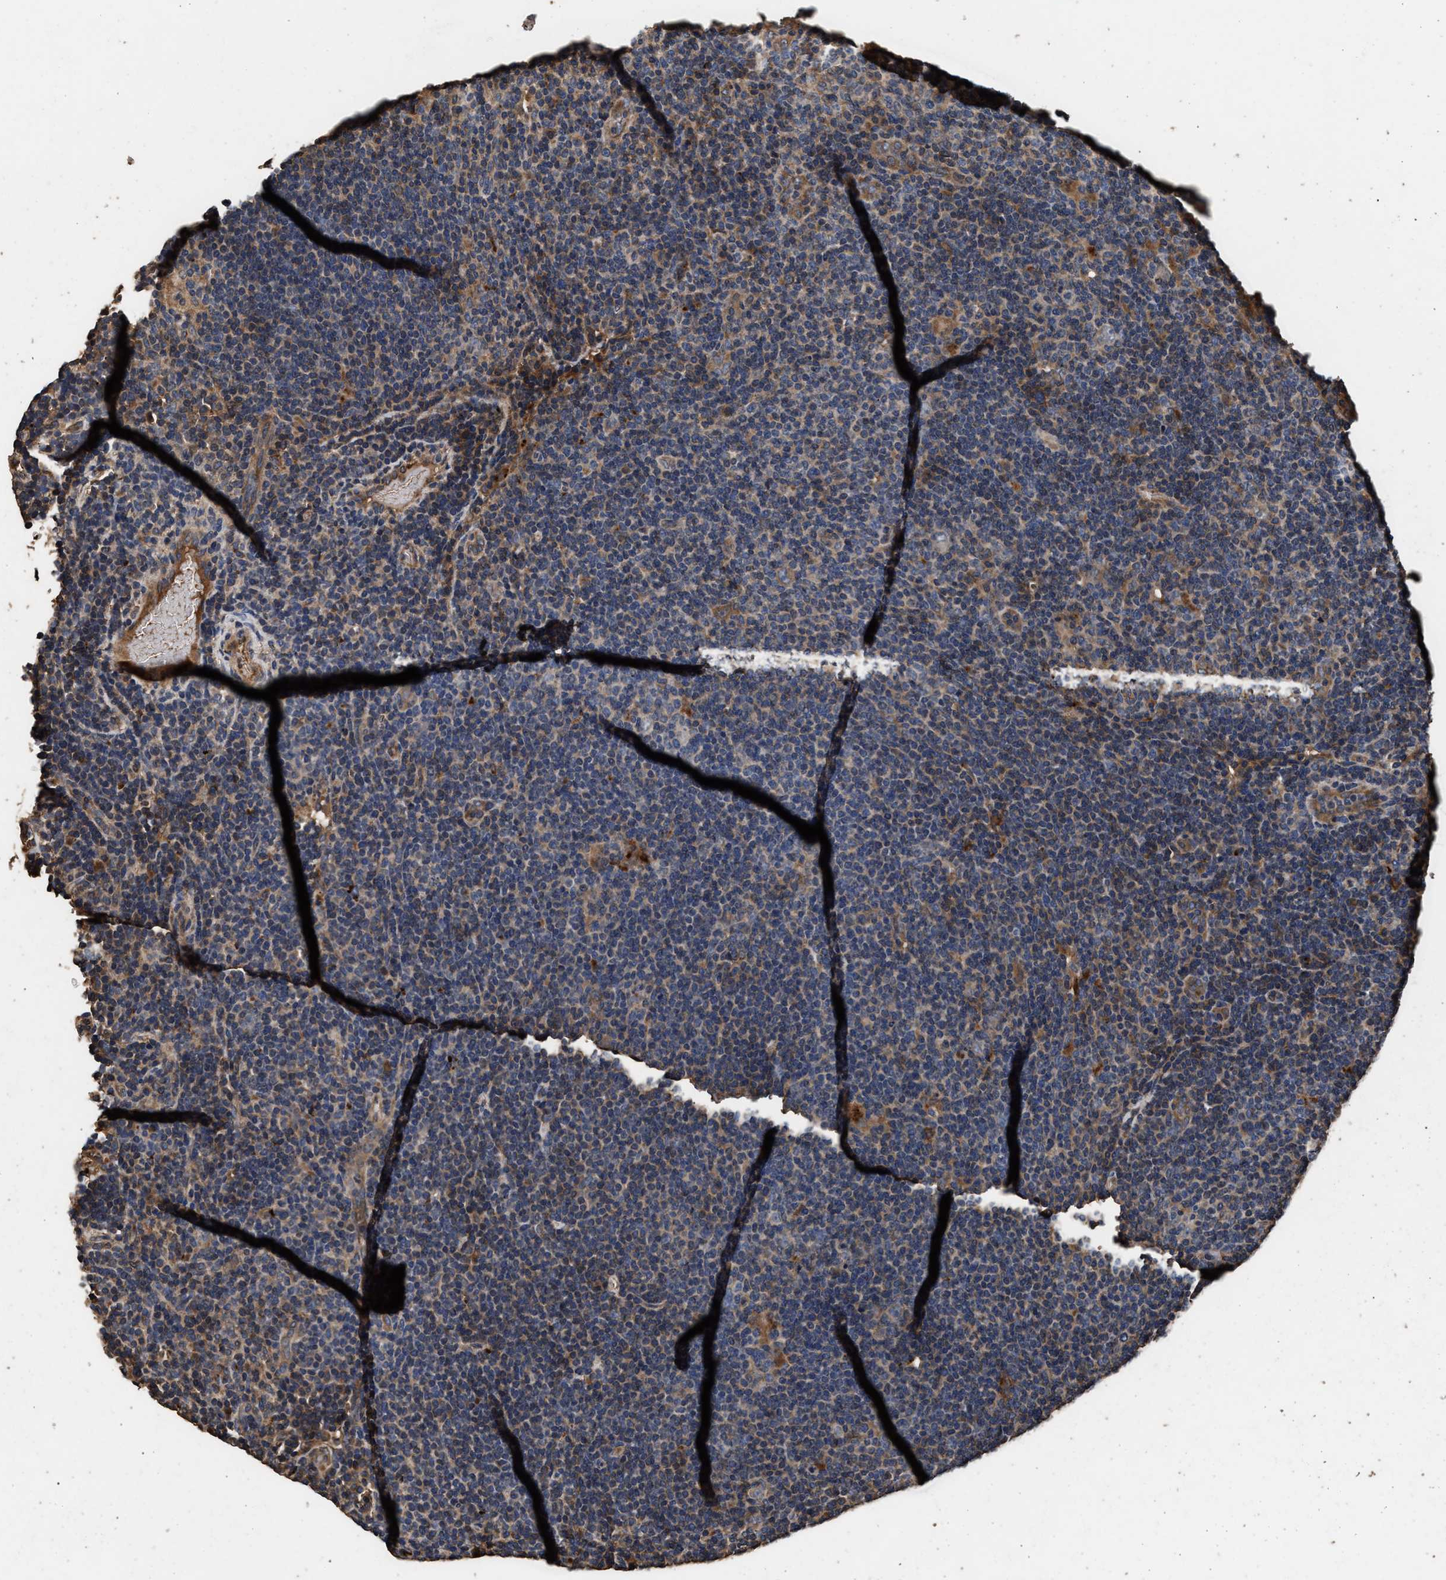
{"staining": {"intensity": "weak", "quantity": ">75%", "location": "cytoplasmic/membranous"}, "tissue": "lymphoma", "cell_type": "Tumor cells", "image_type": "cancer", "snomed": [{"axis": "morphology", "description": "Hodgkin's disease, NOS"}, {"axis": "topography", "description": "Lymph node"}], "caption": "Immunohistochemical staining of Hodgkin's disease shows low levels of weak cytoplasmic/membranous staining in about >75% of tumor cells. The protein is shown in brown color, while the nuclei are stained blue.", "gene": "KYAT1", "patient": {"sex": "female", "age": 57}}